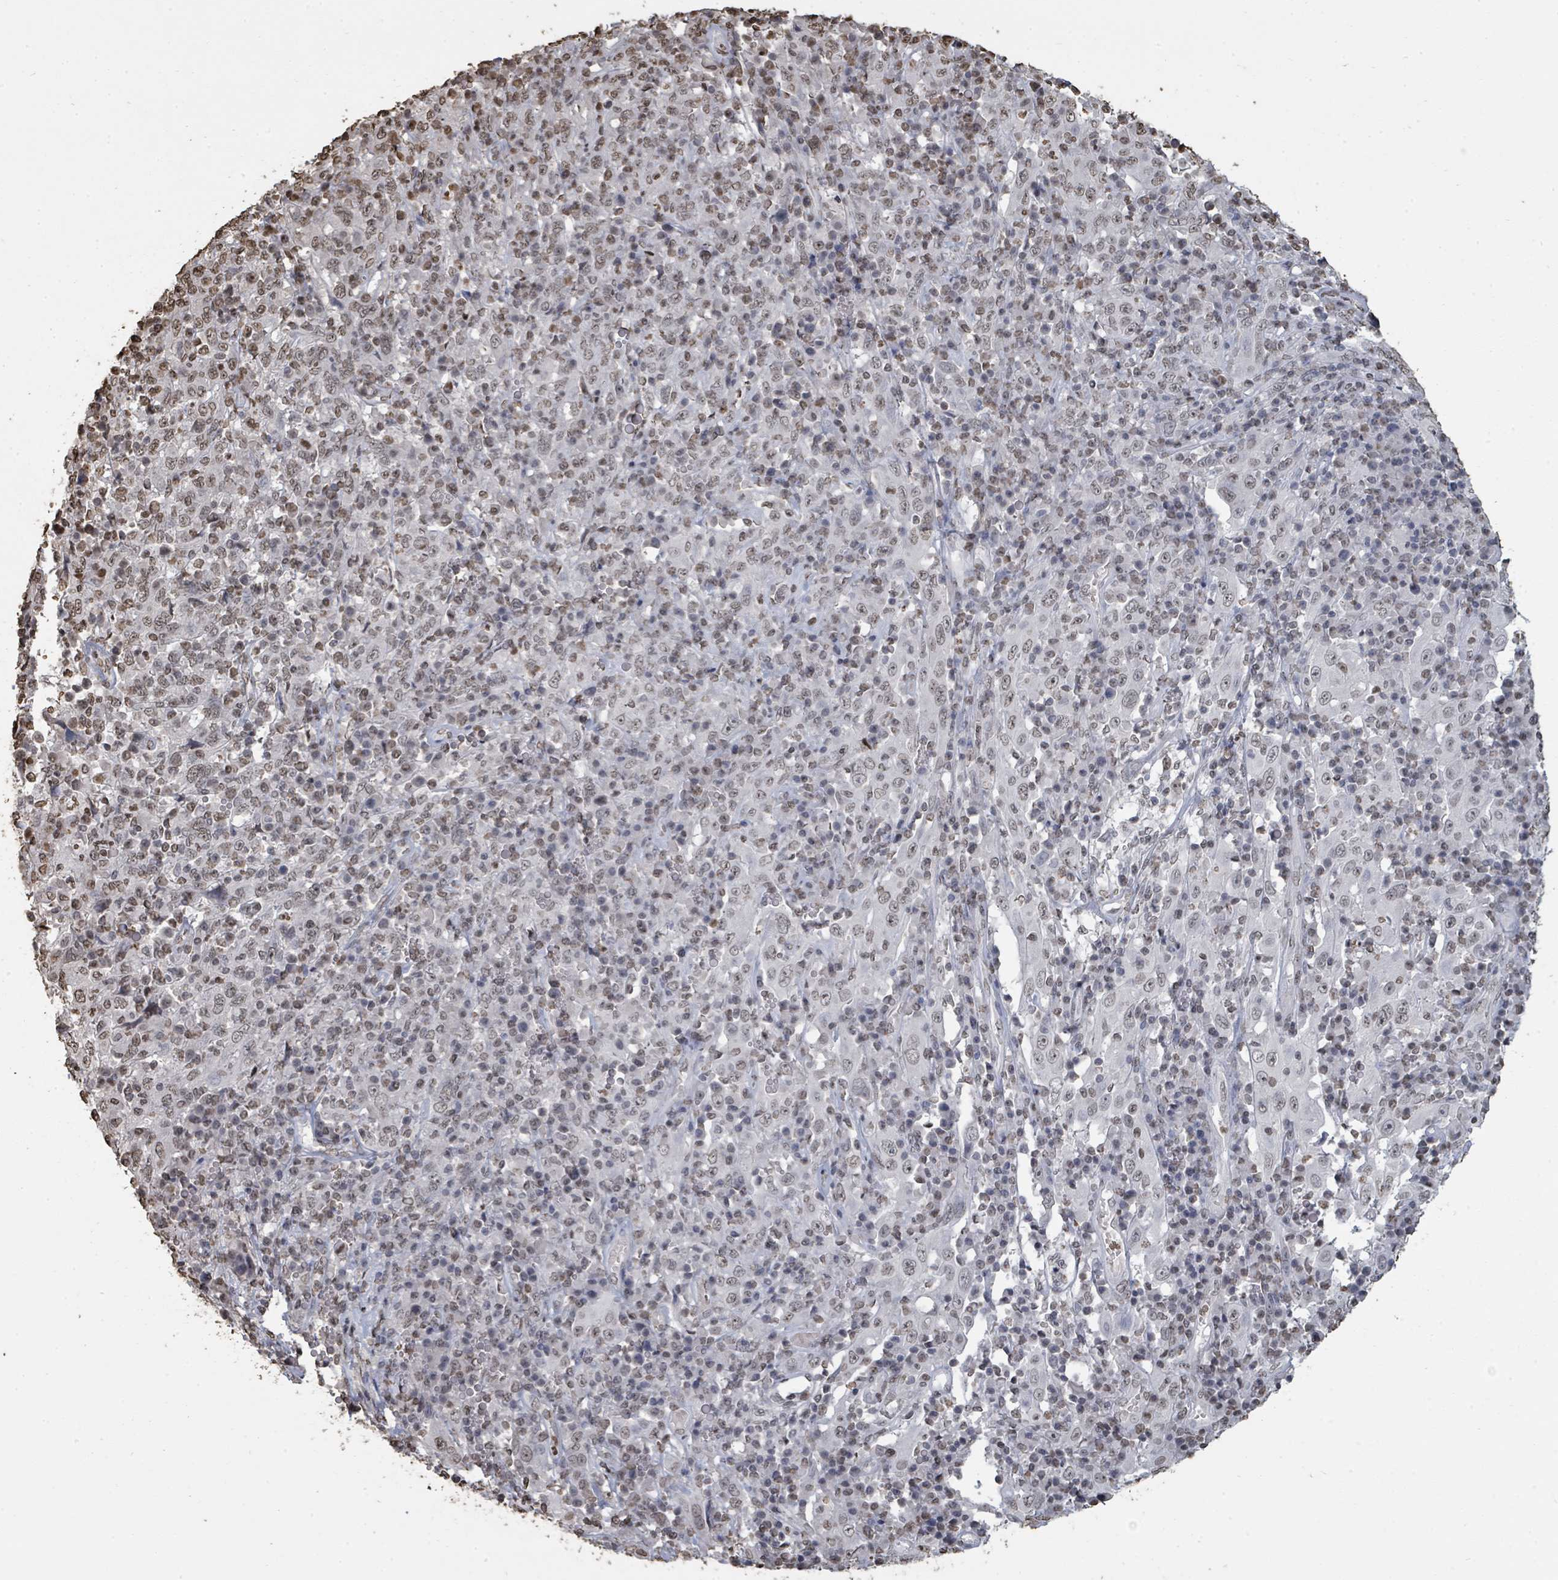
{"staining": {"intensity": "weak", "quantity": "25%-75%", "location": "nuclear"}, "tissue": "cervical cancer", "cell_type": "Tumor cells", "image_type": "cancer", "snomed": [{"axis": "morphology", "description": "Squamous cell carcinoma, NOS"}, {"axis": "topography", "description": "Cervix"}], "caption": "Human squamous cell carcinoma (cervical) stained with a protein marker exhibits weak staining in tumor cells.", "gene": "MRPS12", "patient": {"sex": "female", "age": 46}}